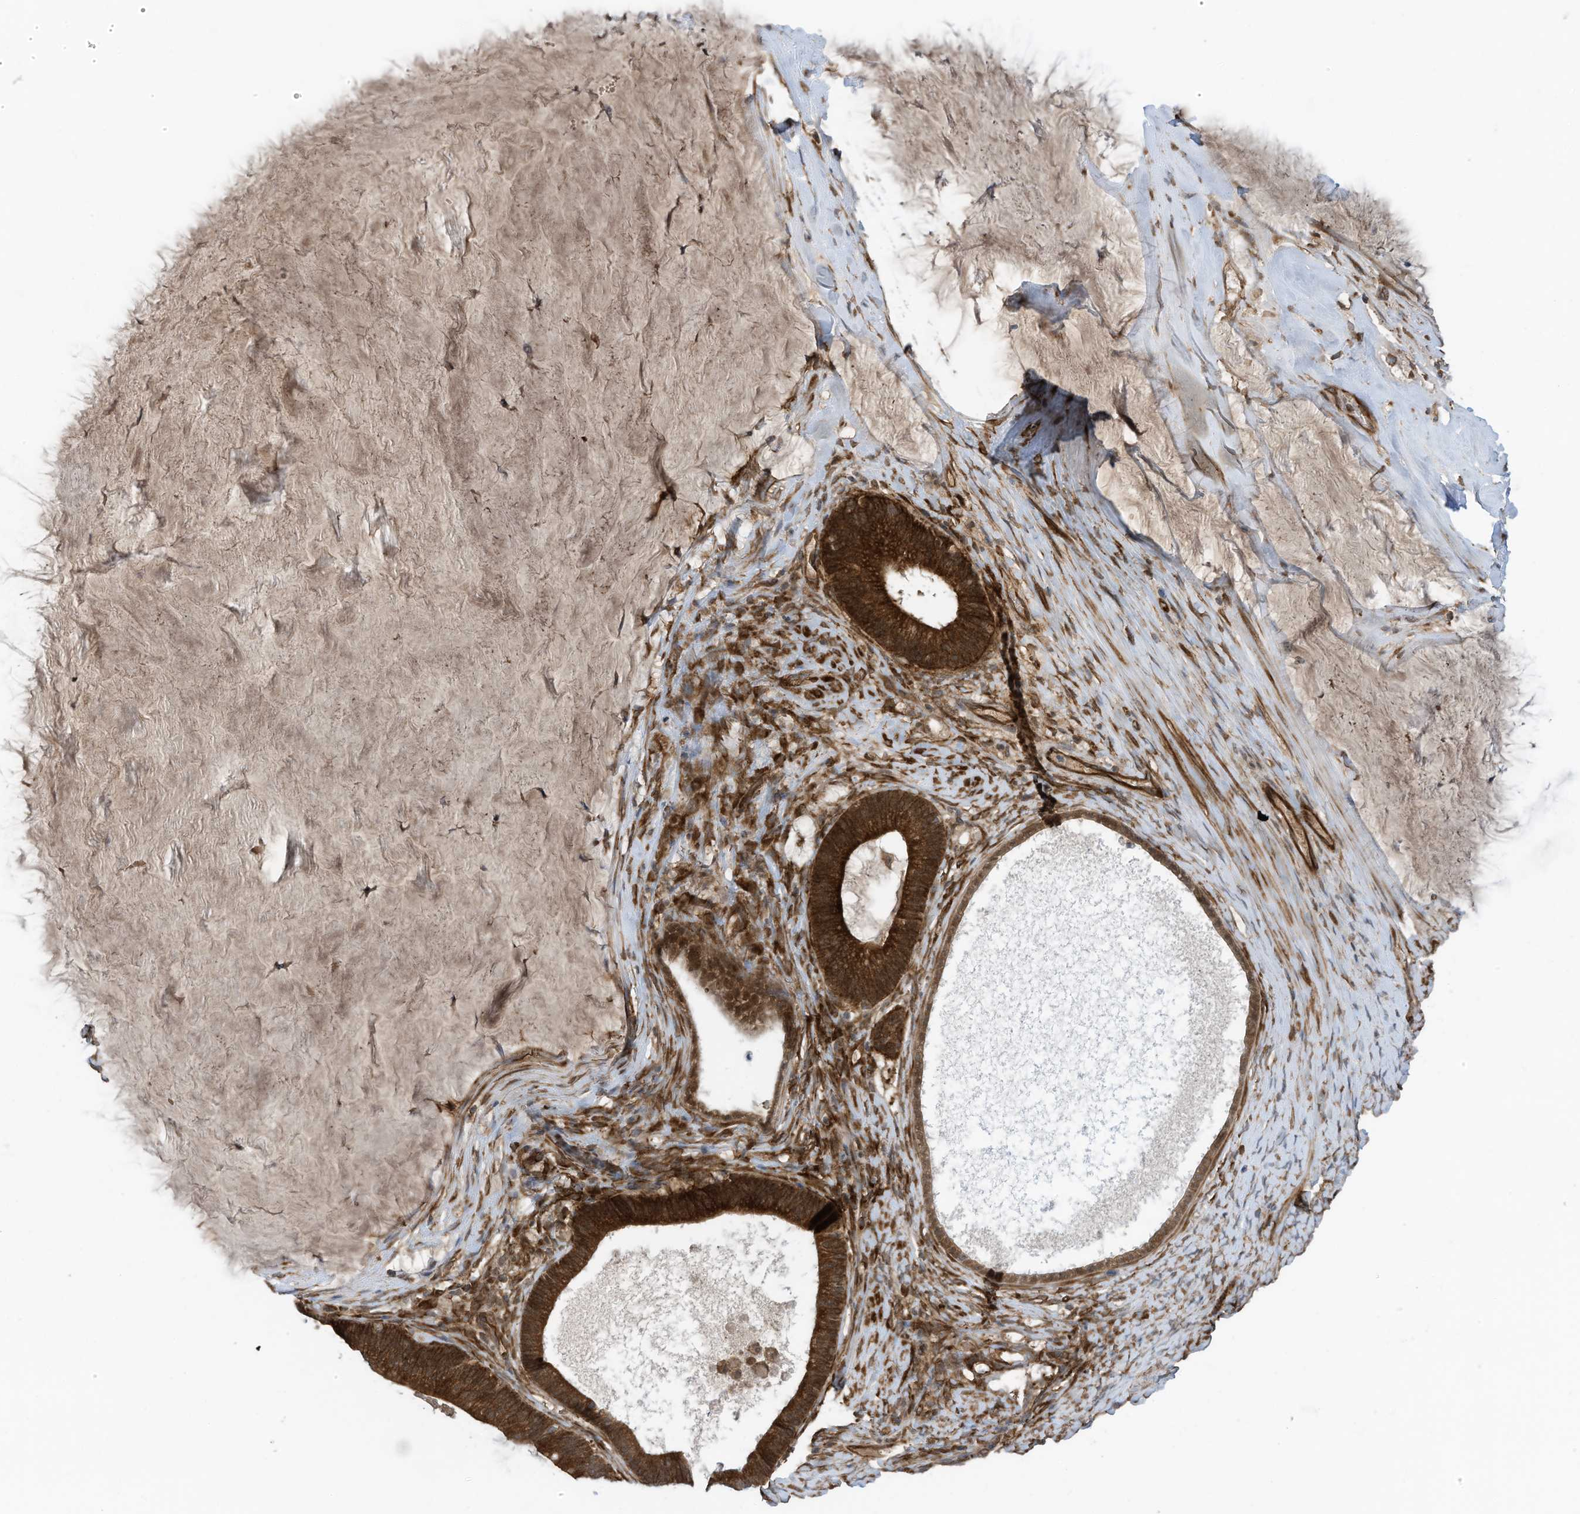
{"staining": {"intensity": "strong", "quantity": ">75%", "location": "cytoplasmic/membranous"}, "tissue": "ovarian cancer", "cell_type": "Tumor cells", "image_type": "cancer", "snomed": [{"axis": "morphology", "description": "Cystadenocarcinoma, mucinous, NOS"}, {"axis": "topography", "description": "Ovary"}], "caption": "Strong cytoplasmic/membranous expression for a protein is identified in approximately >75% of tumor cells of mucinous cystadenocarcinoma (ovarian) using immunohistochemistry (IHC).", "gene": "REPS1", "patient": {"sex": "female", "age": 61}}